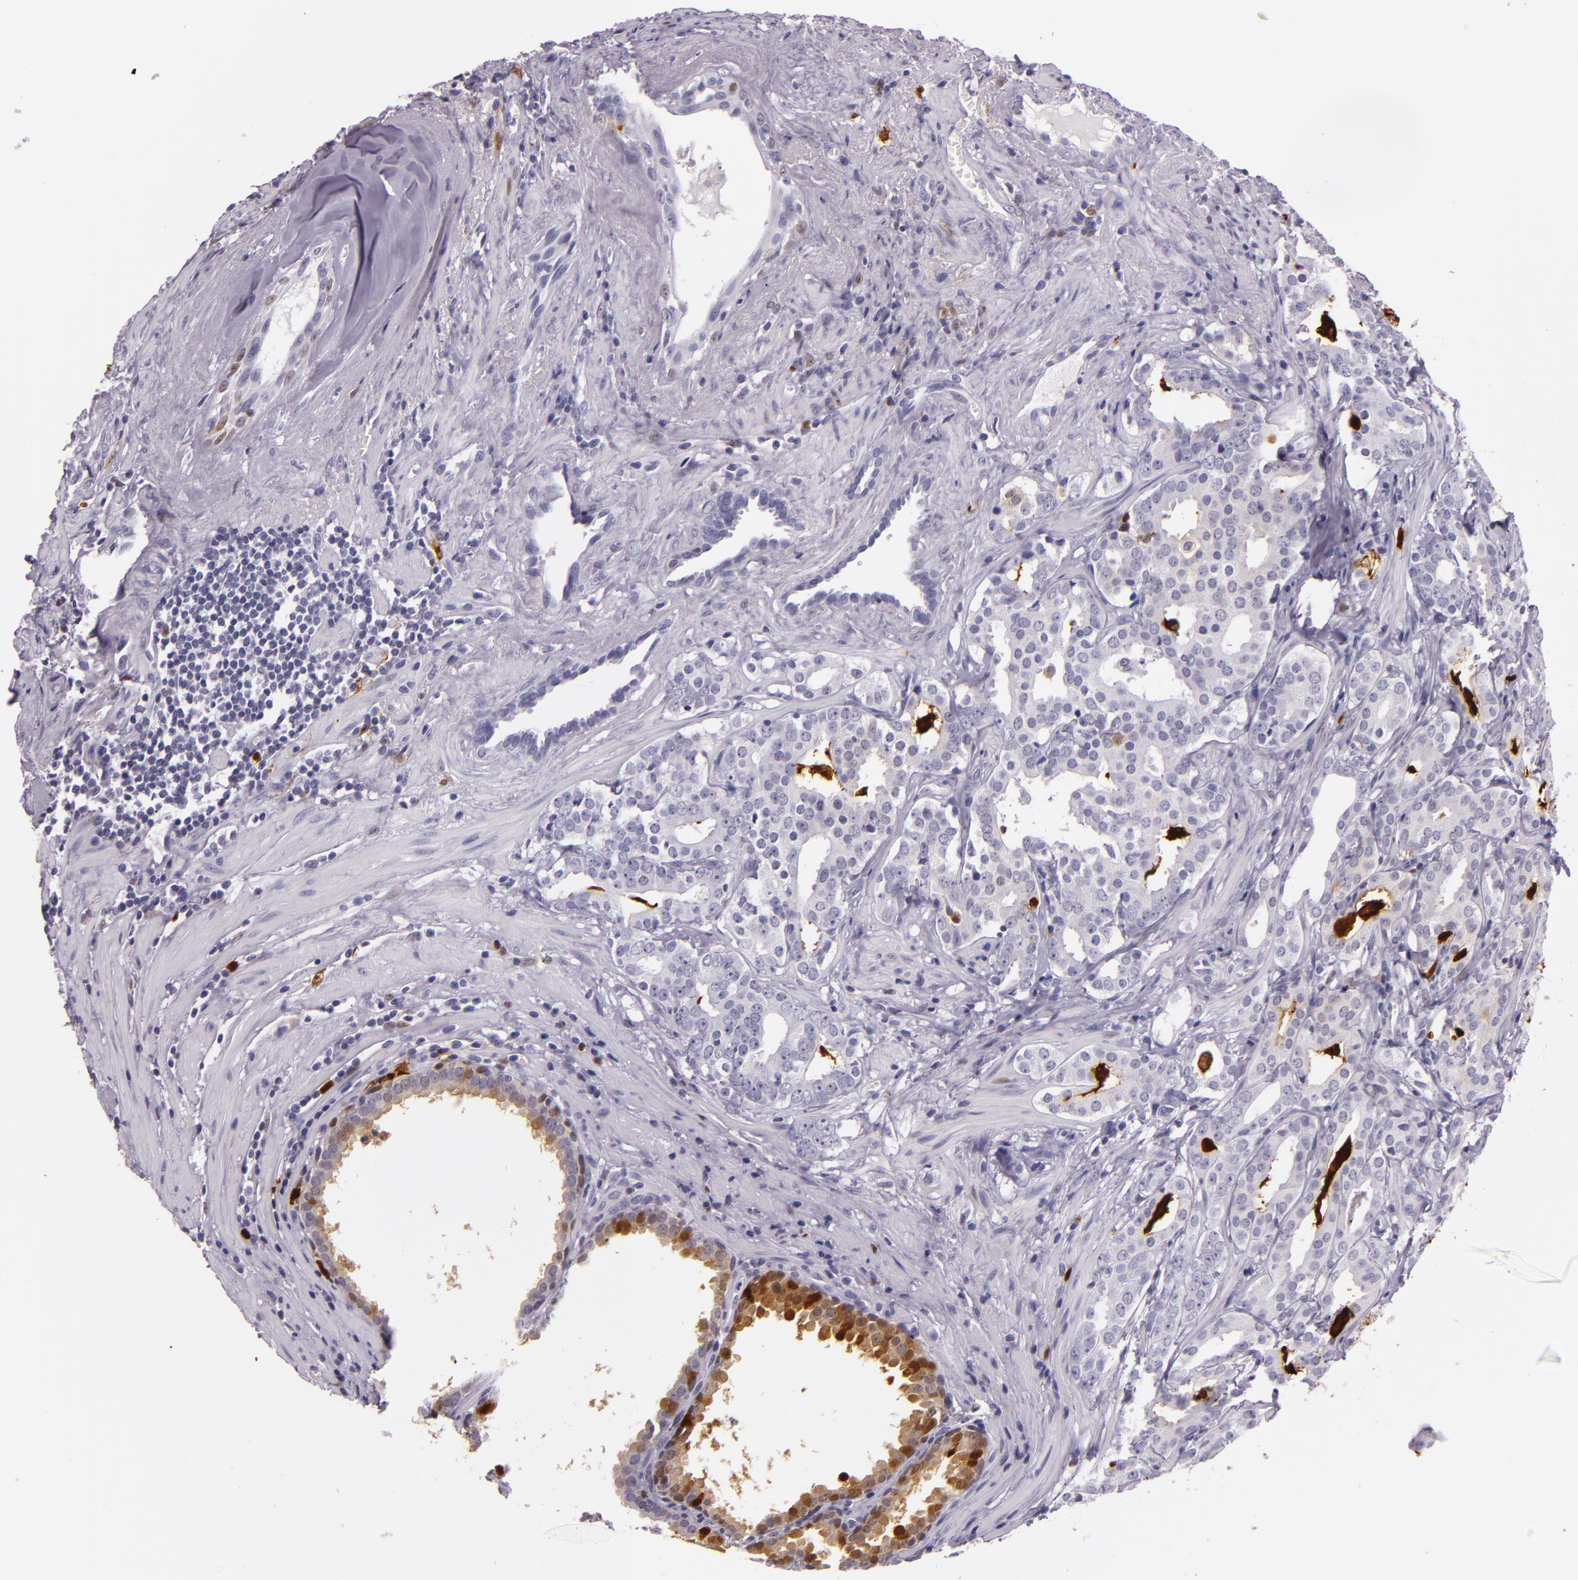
{"staining": {"intensity": "negative", "quantity": "none", "location": "none"}, "tissue": "prostate cancer", "cell_type": "Tumor cells", "image_type": "cancer", "snomed": [{"axis": "morphology", "description": "Adenocarcinoma, Low grade"}, {"axis": "topography", "description": "Prostate"}], "caption": "A photomicrograph of prostate adenocarcinoma (low-grade) stained for a protein displays no brown staining in tumor cells.", "gene": "MT1A", "patient": {"sex": "male", "age": 59}}